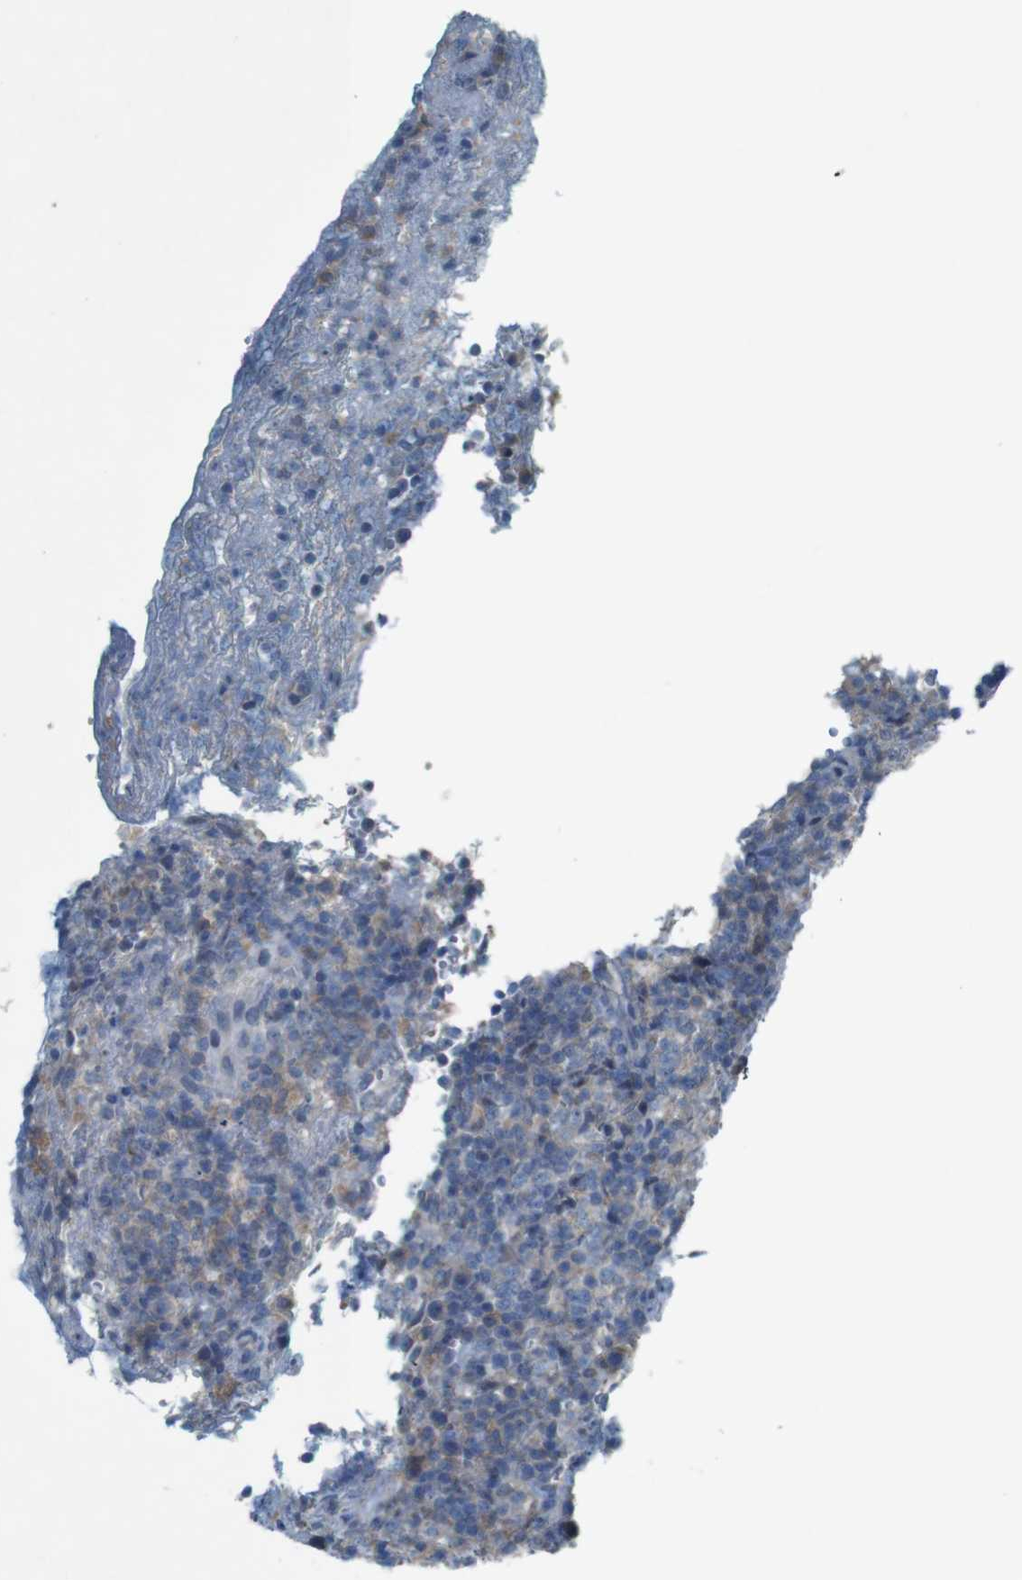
{"staining": {"intensity": "weak", "quantity": "<25%", "location": "cytoplasmic/membranous"}, "tissue": "lymphoma", "cell_type": "Tumor cells", "image_type": "cancer", "snomed": [{"axis": "morphology", "description": "Malignant lymphoma, non-Hodgkin's type, High grade"}, {"axis": "topography", "description": "Lymph node"}], "caption": "Human malignant lymphoma, non-Hodgkin's type (high-grade) stained for a protein using IHC demonstrates no expression in tumor cells.", "gene": "MOGAT3", "patient": {"sex": "female", "age": 76}}